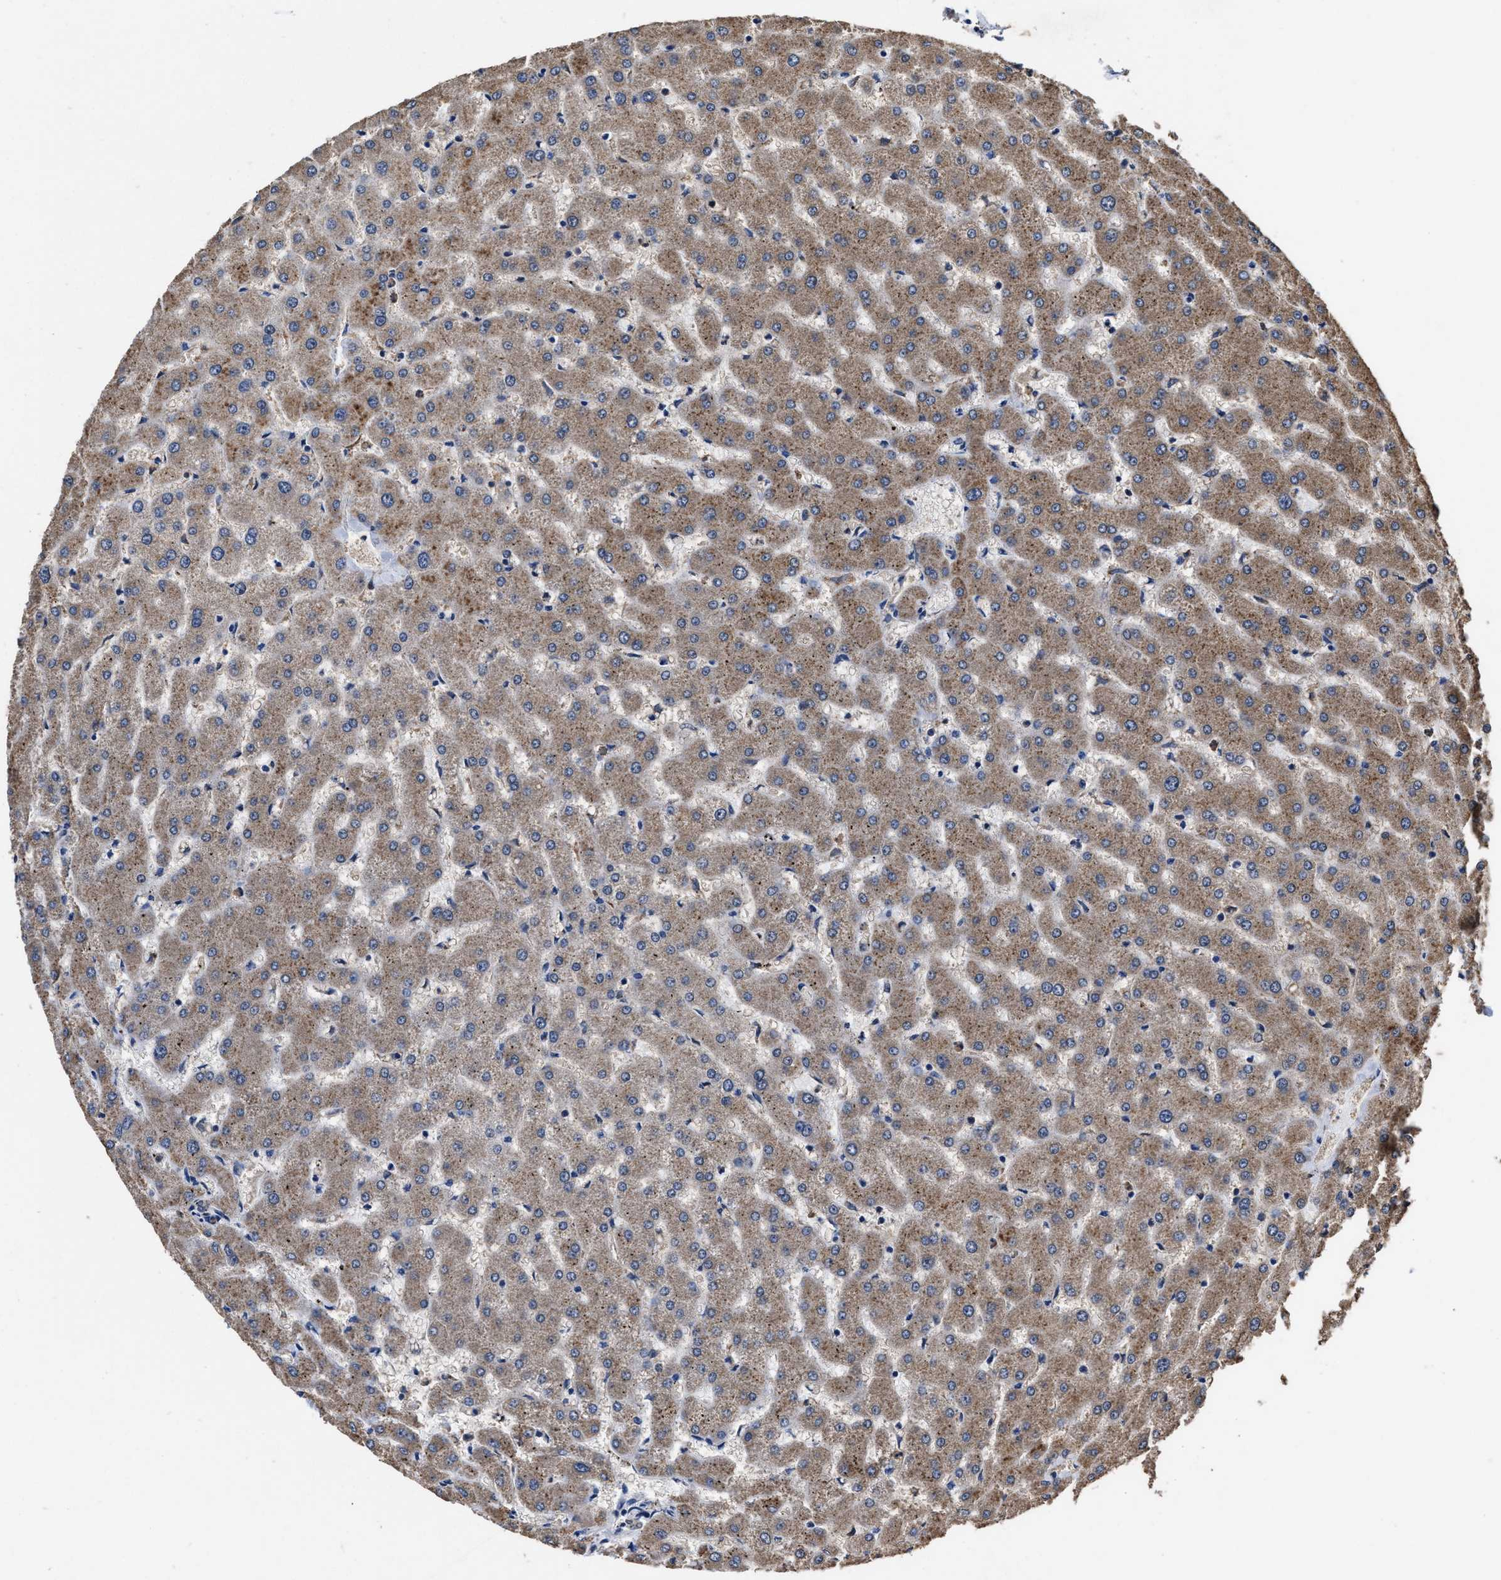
{"staining": {"intensity": "weak", "quantity": ">75%", "location": "cytoplasmic/membranous"}, "tissue": "liver", "cell_type": "Cholangiocytes", "image_type": "normal", "snomed": [{"axis": "morphology", "description": "Normal tissue, NOS"}, {"axis": "topography", "description": "Liver"}], "caption": "Liver stained with a brown dye displays weak cytoplasmic/membranous positive positivity in approximately >75% of cholangiocytes.", "gene": "ACLY", "patient": {"sex": "female", "age": 63}}